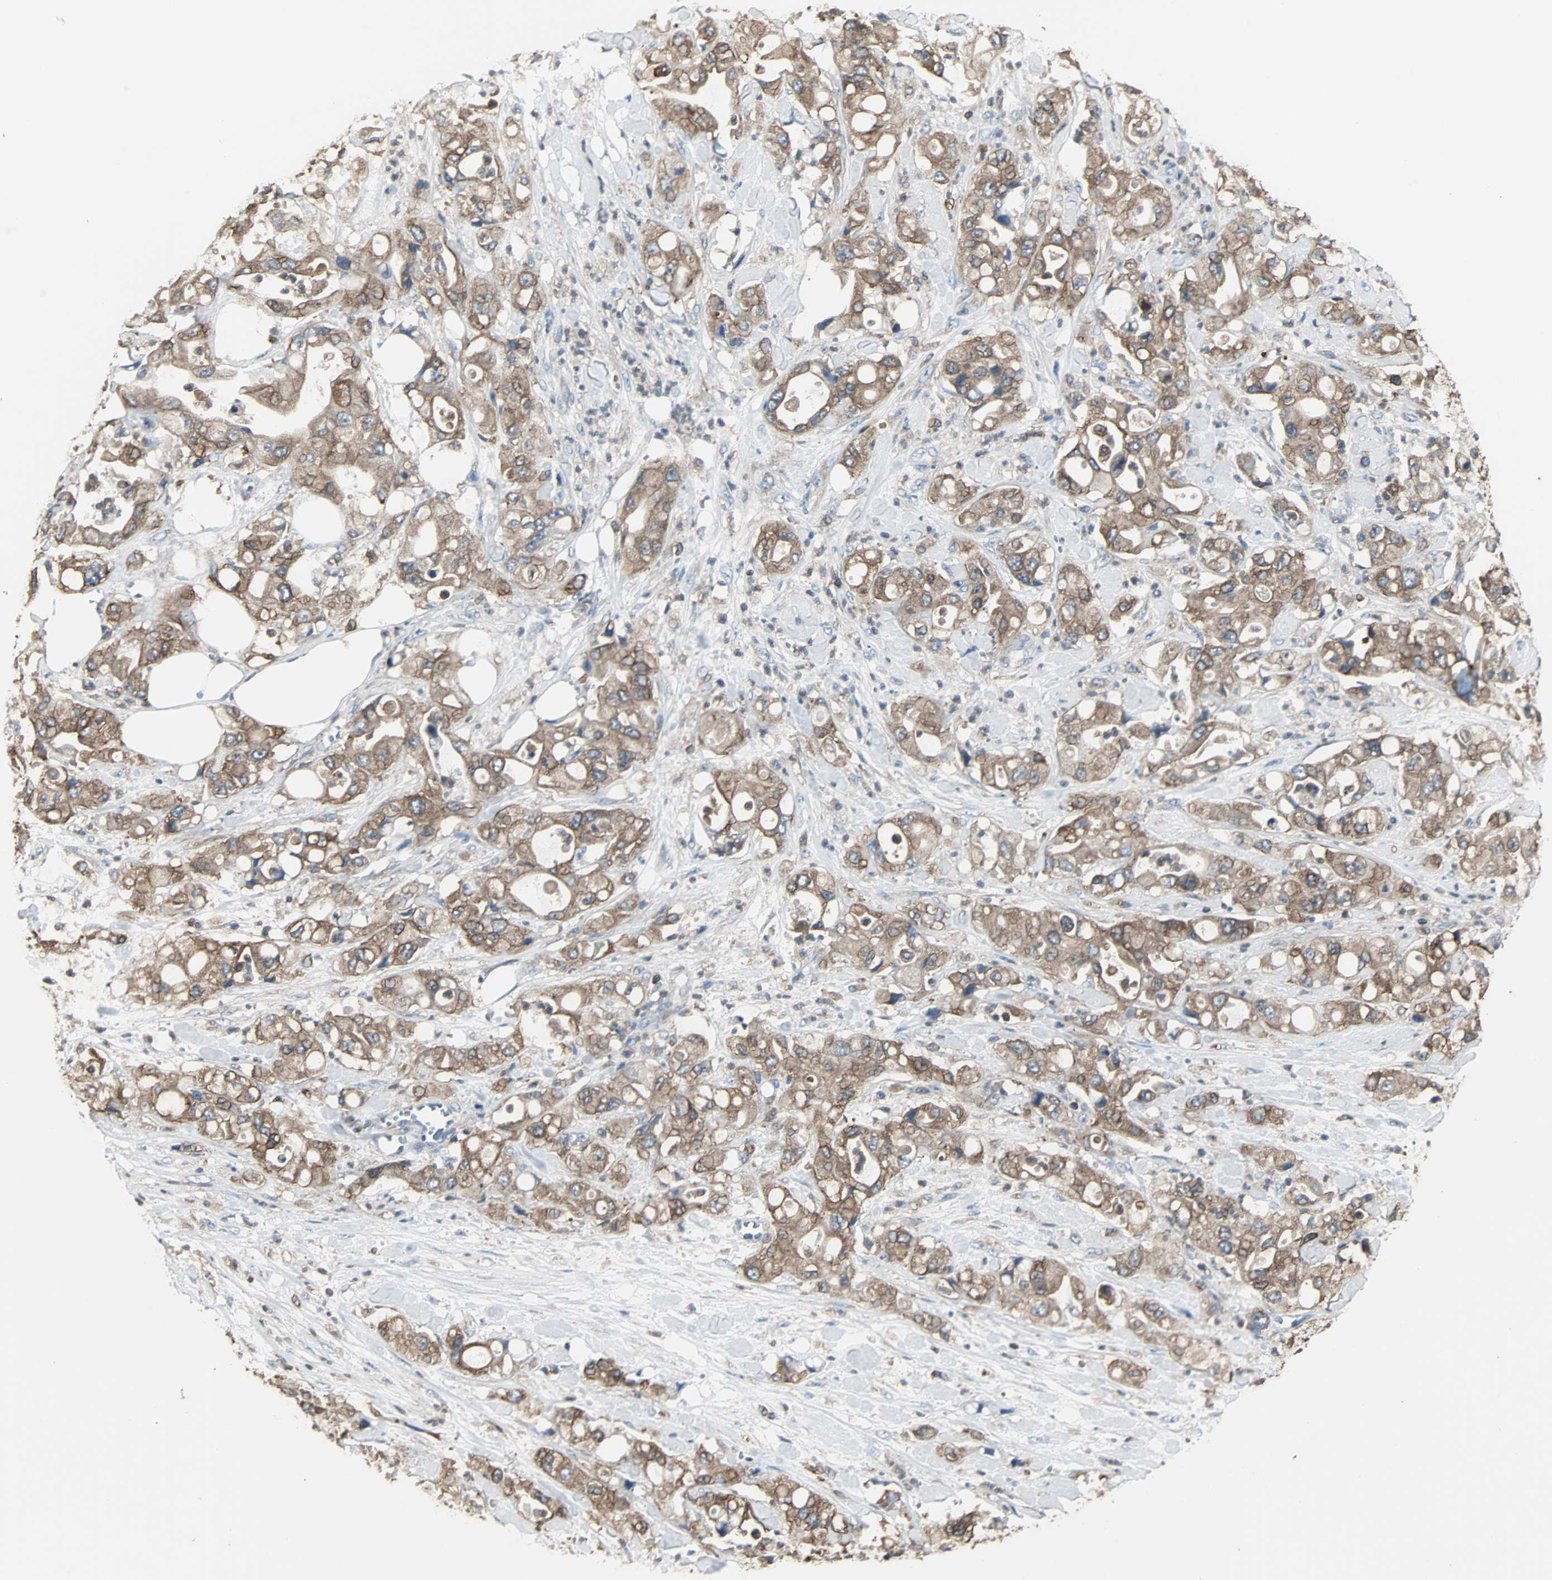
{"staining": {"intensity": "moderate", "quantity": ">75%", "location": "cytoplasmic/membranous"}, "tissue": "pancreatic cancer", "cell_type": "Tumor cells", "image_type": "cancer", "snomed": [{"axis": "morphology", "description": "Adenocarcinoma, NOS"}, {"axis": "topography", "description": "Pancreas"}], "caption": "Brown immunohistochemical staining in adenocarcinoma (pancreatic) displays moderate cytoplasmic/membranous expression in about >75% of tumor cells.", "gene": "LRRFIP1", "patient": {"sex": "male", "age": 70}}